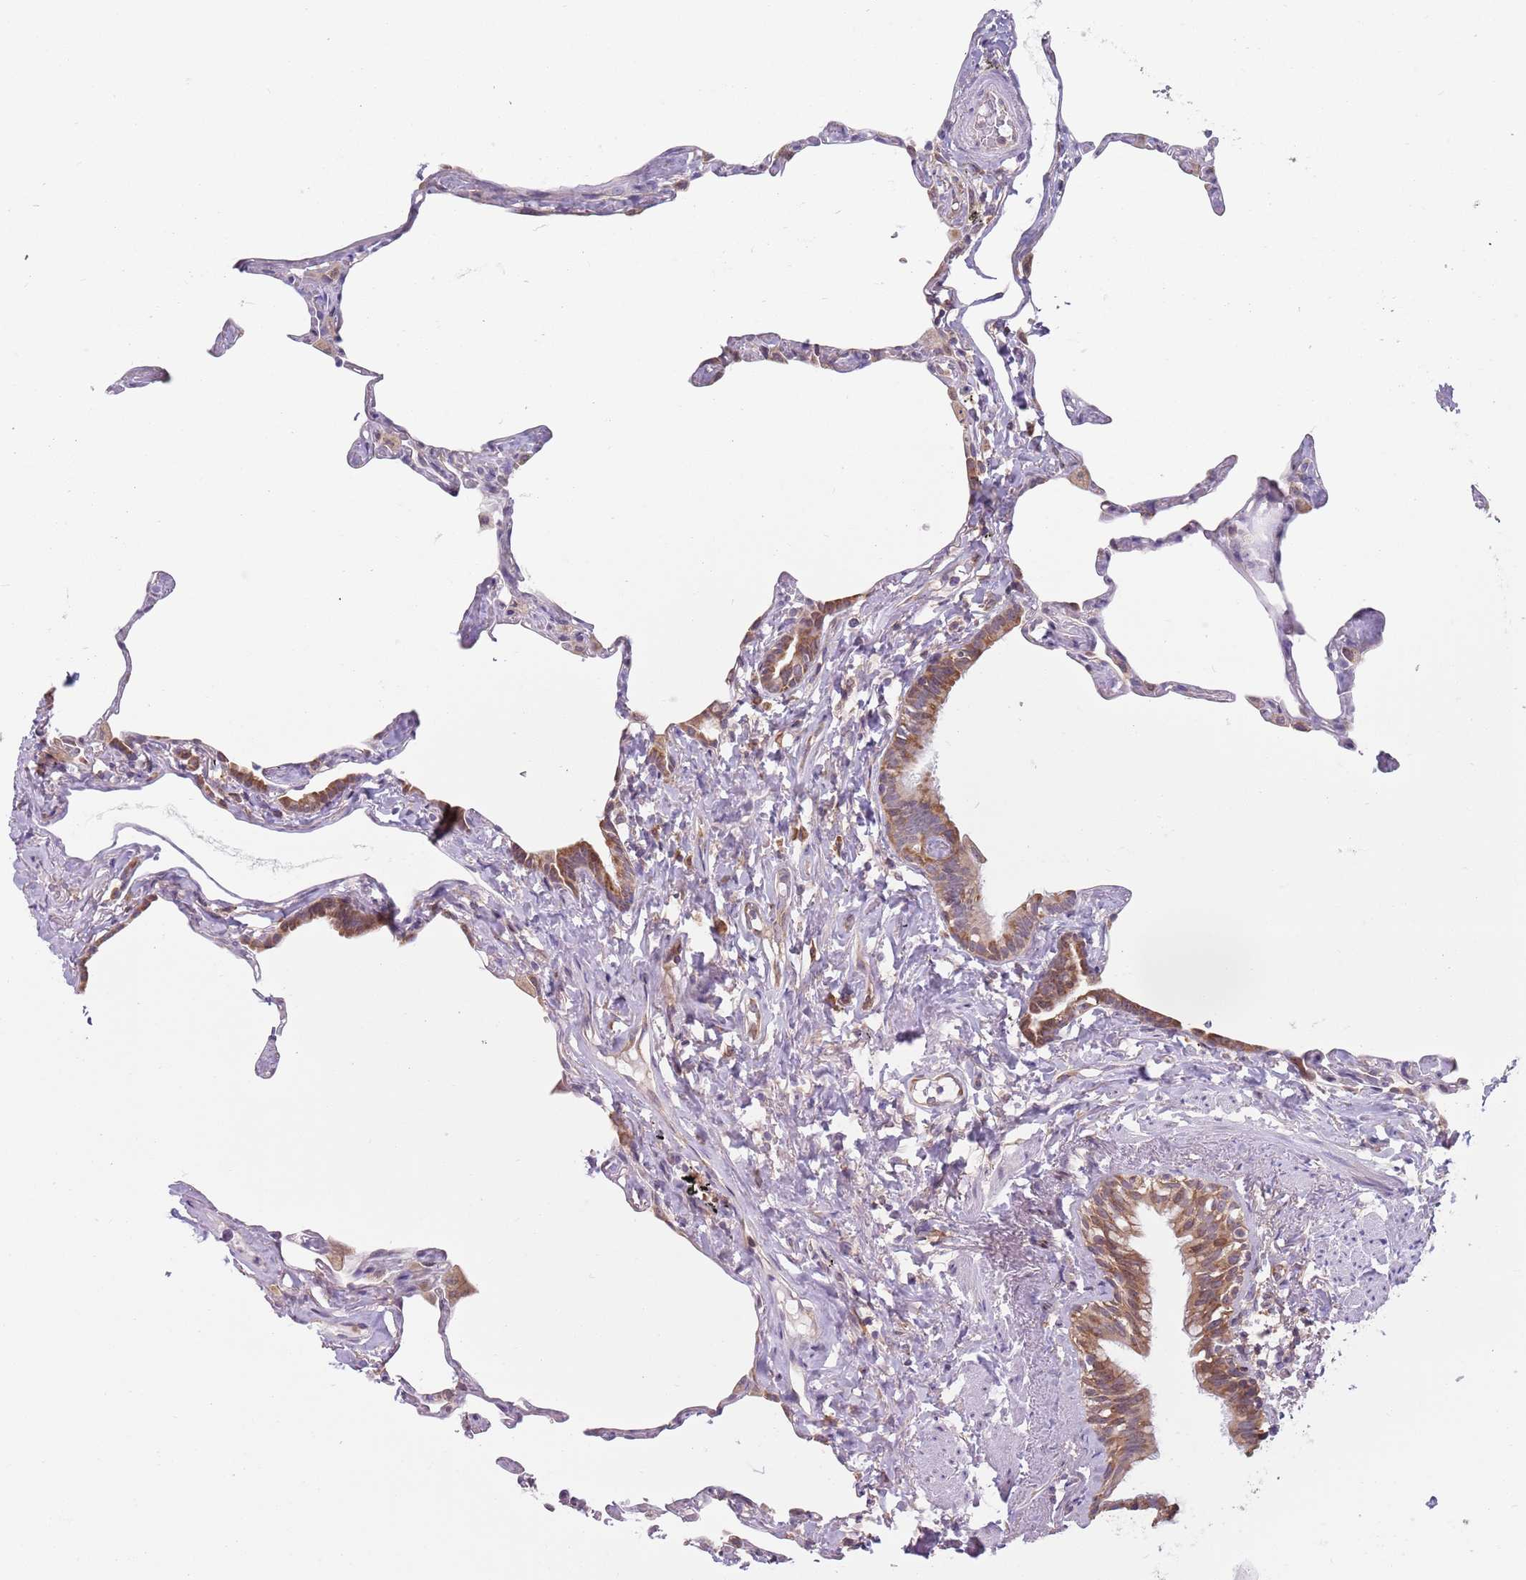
{"staining": {"intensity": "moderate", "quantity": "<25%", "location": "cytoplasmic/membranous"}, "tissue": "lung", "cell_type": "Alveolar cells", "image_type": "normal", "snomed": [{"axis": "morphology", "description": "Normal tissue, NOS"}, {"axis": "topography", "description": "Lung"}], "caption": "A high-resolution image shows immunohistochemistry staining of normal lung, which displays moderate cytoplasmic/membranous positivity in approximately <25% of alveolar cells. (IHC, brightfield microscopy, high magnification).", "gene": "RPL17", "patient": {"sex": "male", "age": 65}}